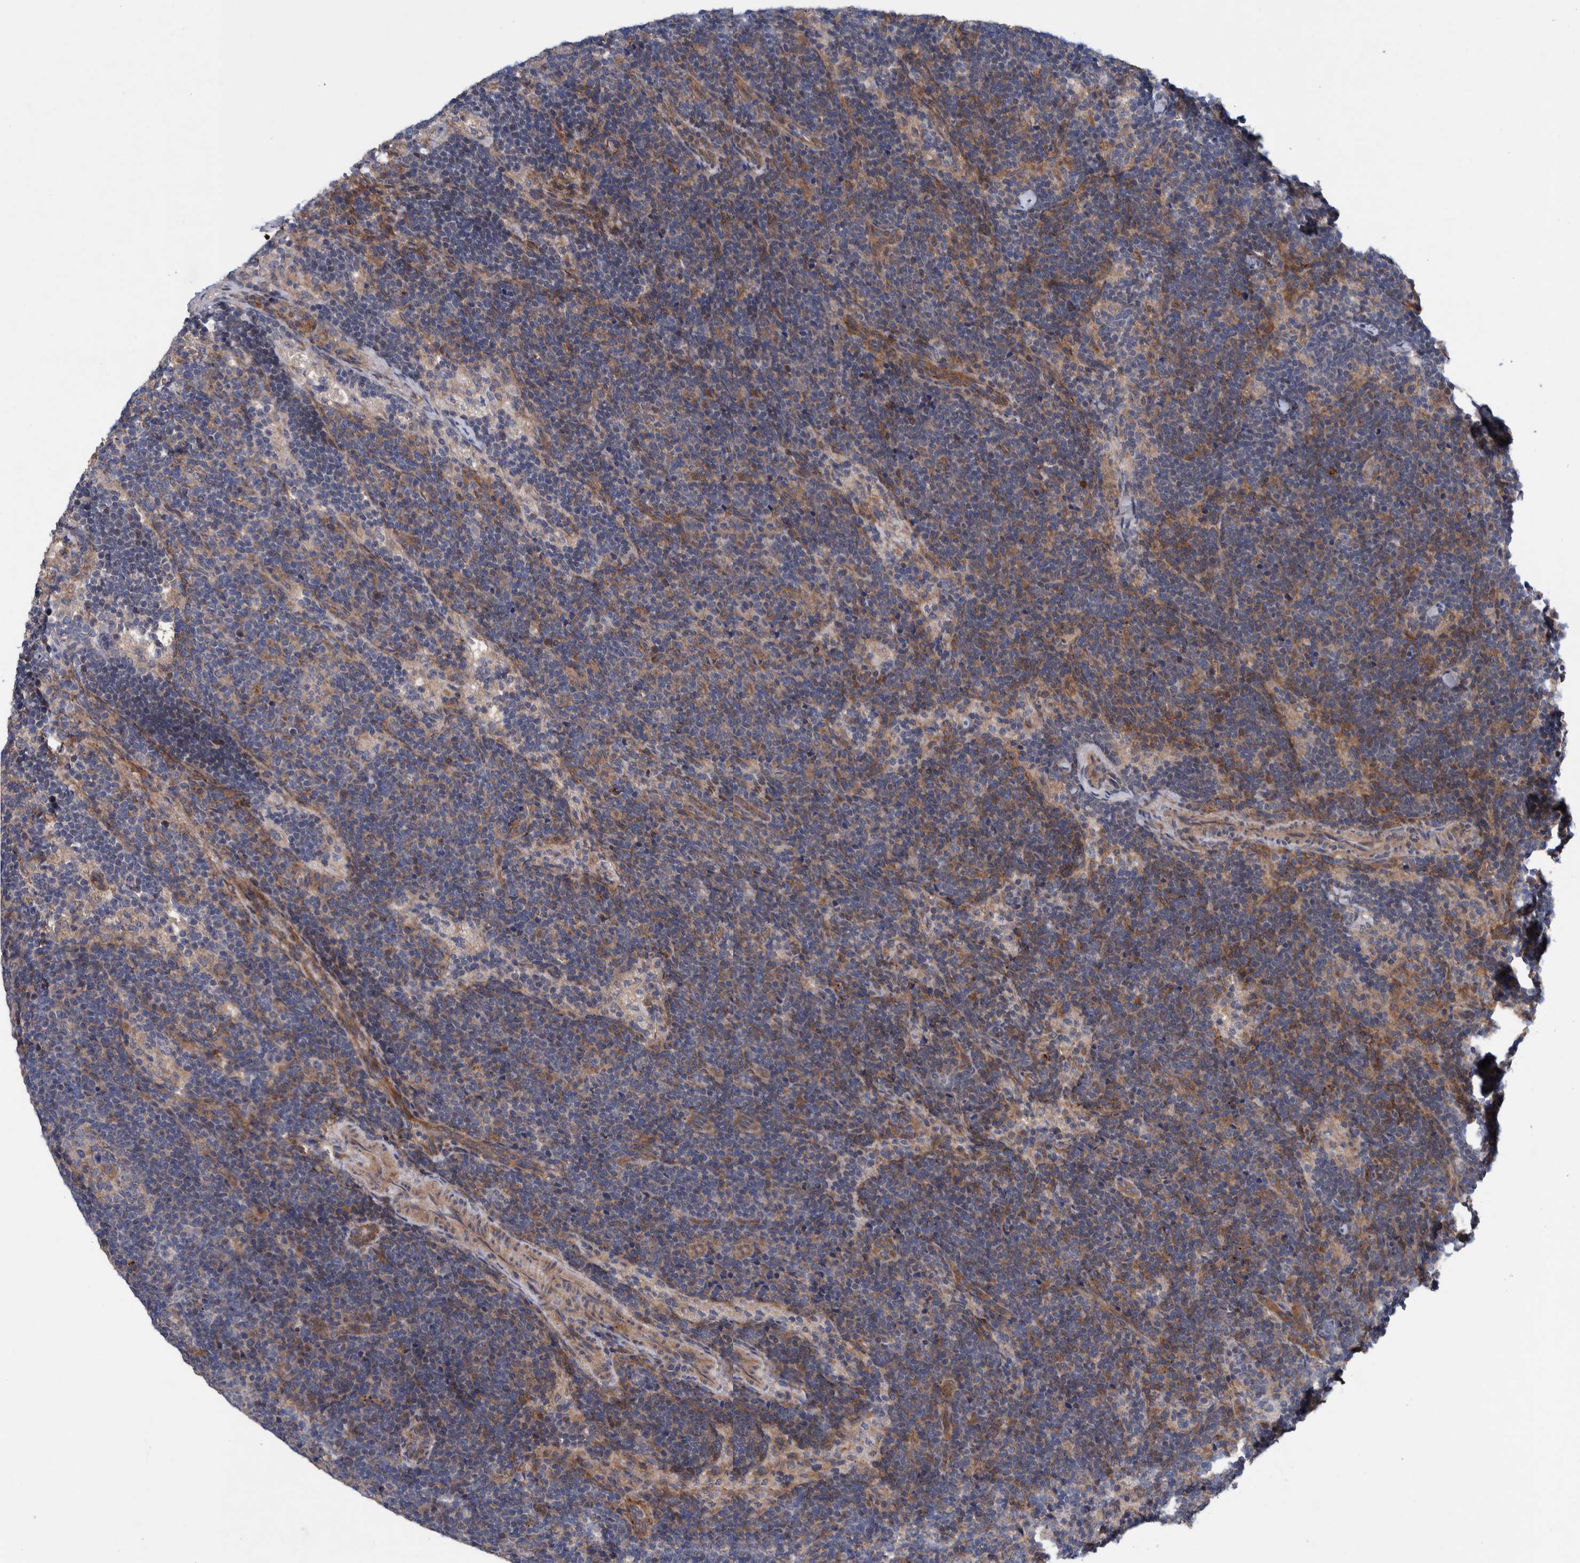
{"staining": {"intensity": "weak", "quantity": "25%-75%", "location": "cytoplasmic/membranous"}, "tissue": "lymph node", "cell_type": "Germinal center cells", "image_type": "normal", "snomed": [{"axis": "morphology", "description": "Normal tissue, NOS"}, {"axis": "topography", "description": "Lymph node"}], "caption": "Protein staining exhibits weak cytoplasmic/membranous expression in approximately 25%-75% of germinal center cells in unremarkable lymph node. (DAB IHC with brightfield microscopy, high magnification).", "gene": "PIK3R6", "patient": {"sex": "female", "age": 22}}